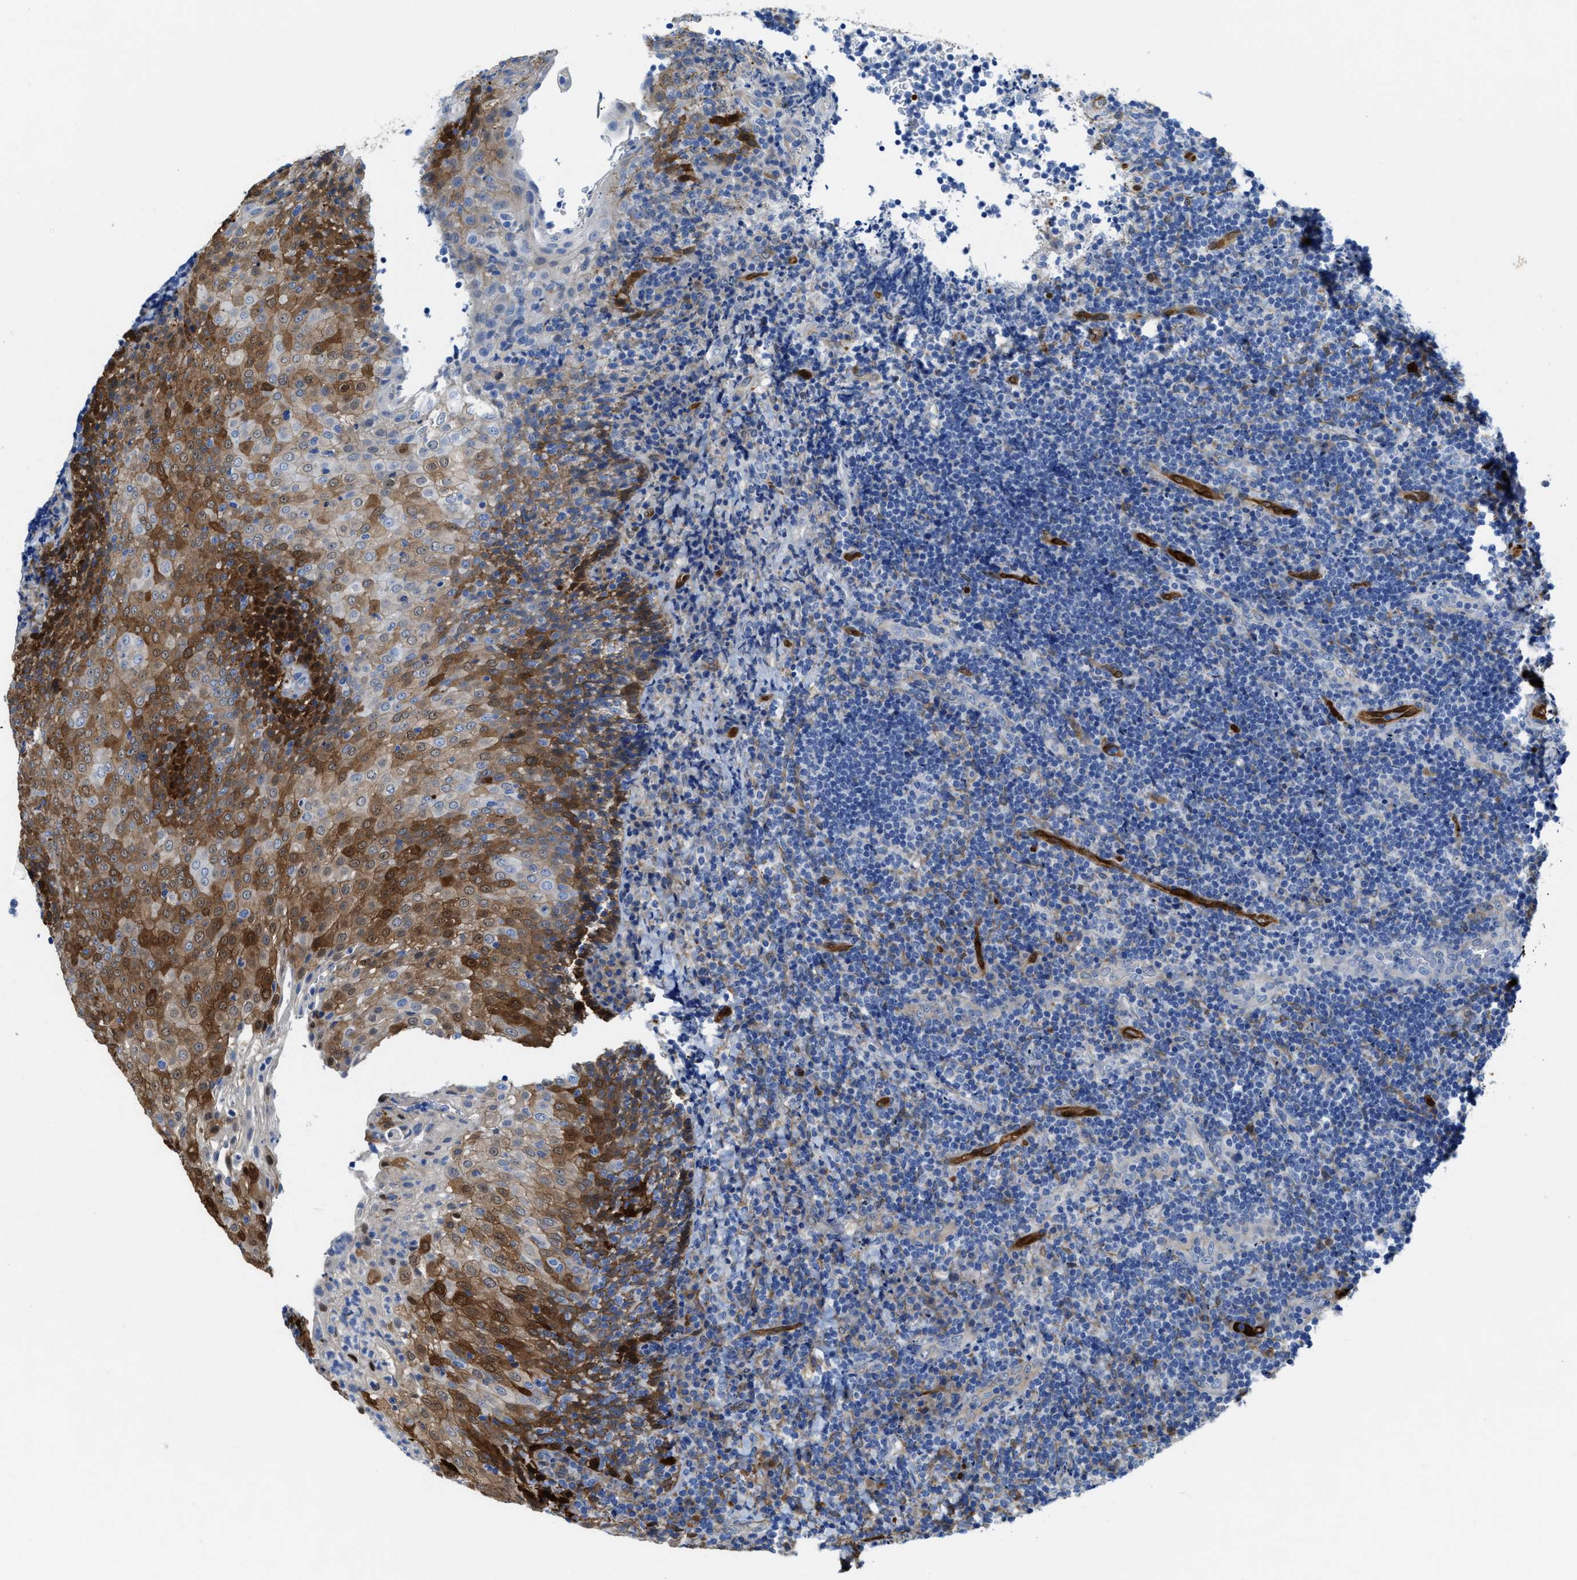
{"staining": {"intensity": "negative", "quantity": "none", "location": "none"}, "tissue": "lymphoma", "cell_type": "Tumor cells", "image_type": "cancer", "snomed": [{"axis": "morphology", "description": "Malignant lymphoma, non-Hodgkin's type, High grade"}, {"axis": "topography", "description": "Tonsil"}], "caption": "Immunohistochemistry (IHC) photomicrograph of neoplastic tissue: malignant lymphoma, non-Hodgkin's type (high-grade) stained with DAB shows no significant protein staining in tumor cells. (DAB immunohistochemistry (IHC) with hematoxylin counter stain).", "gene": "ASS1", "patient": {"sex": "female", "age": 36}}